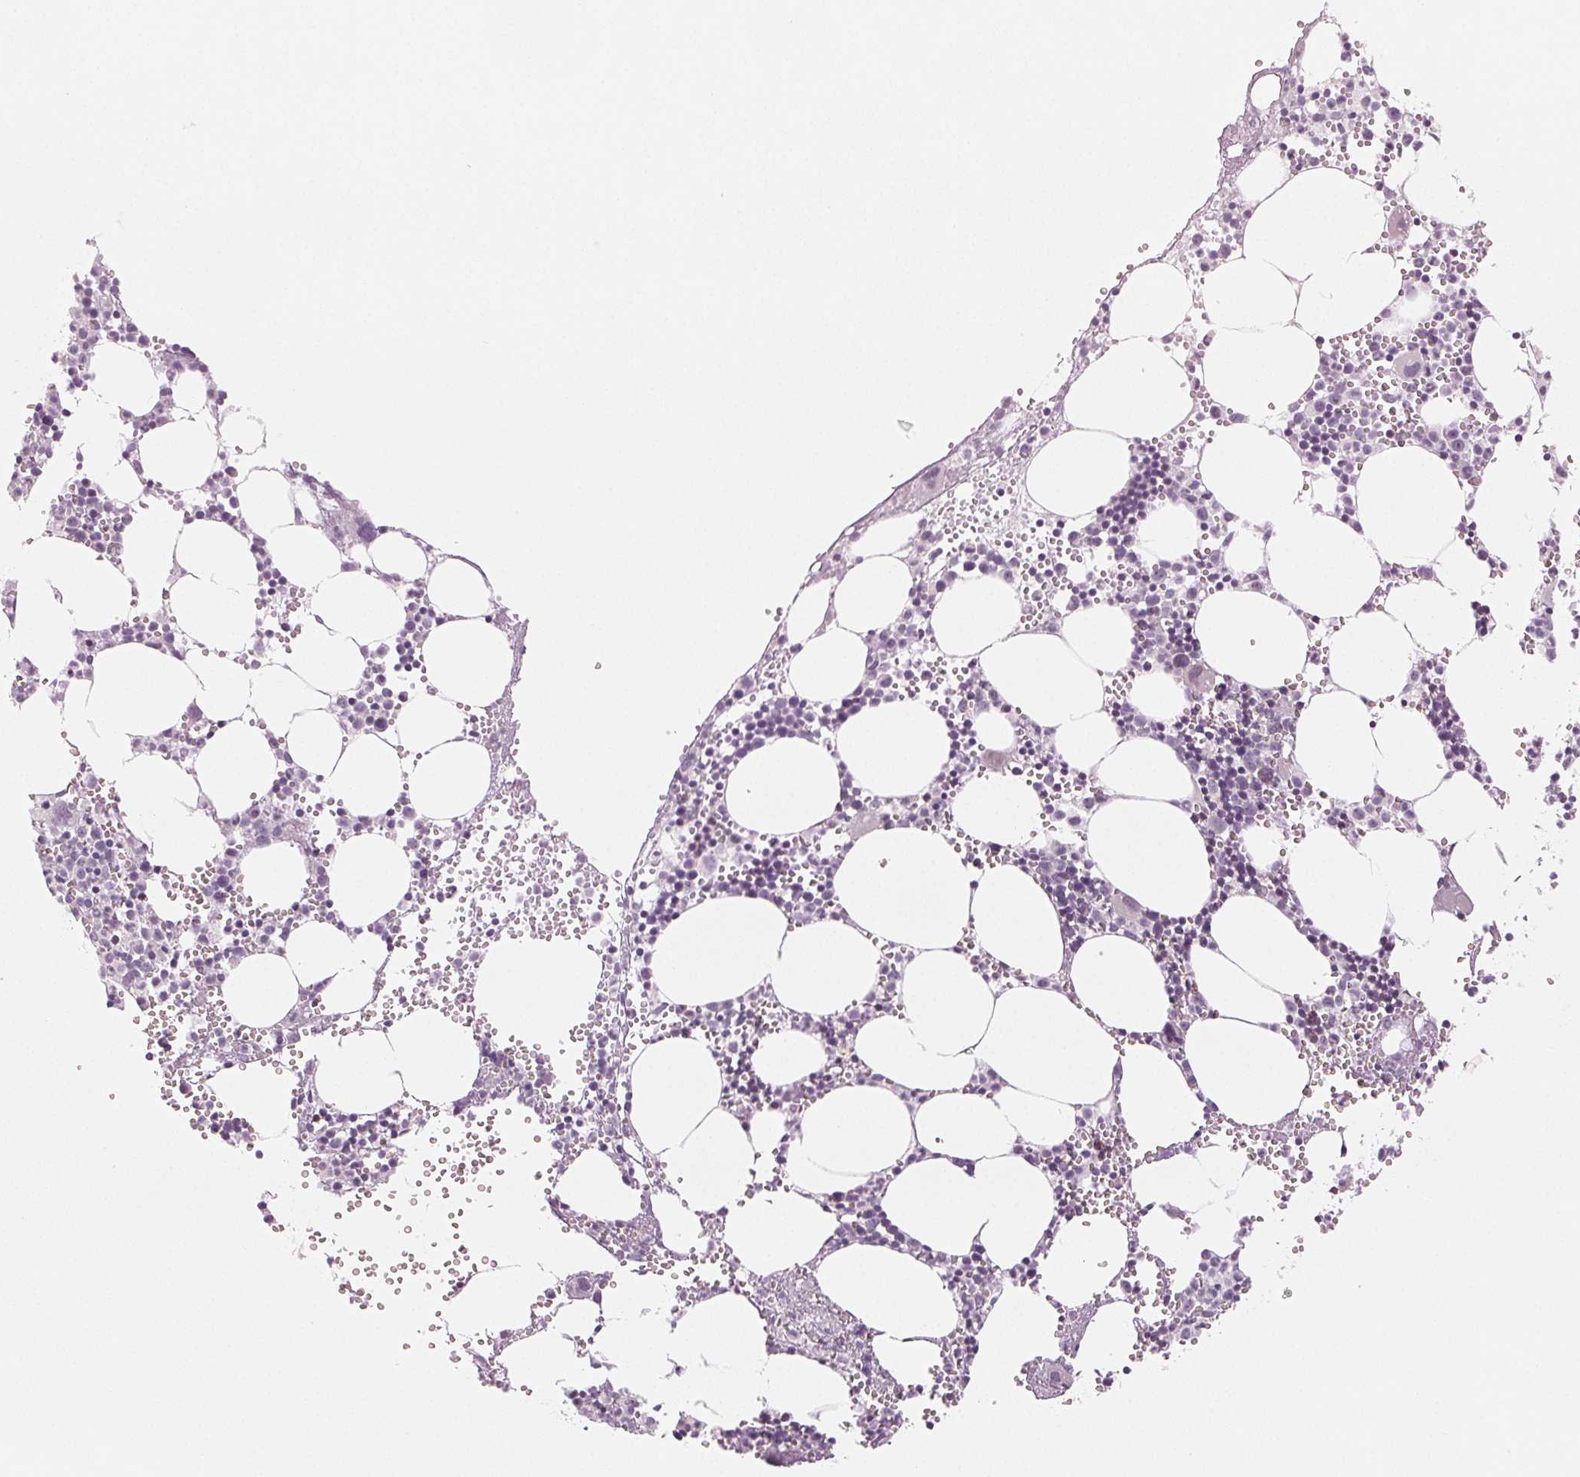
{"staining": {"intensity": "negative", "quantity": "none", "location": "none"}, "tissue": "bone marrow", "cell_type": "Hematopoietic cells", "image_type": "normal", "snomed": [{"axis": "morphology", "description": "Normal tissue, NOS"}, {"axis": "topography", "description": "Bone marrow"}], "caption": "An IHC histopathology image of unremarkable bone marrow is shown. There is no staining in hematopoietic cells of bone marrow.", "gene": "EHHADH", "patient": {"sex": "male", "age": 89}}